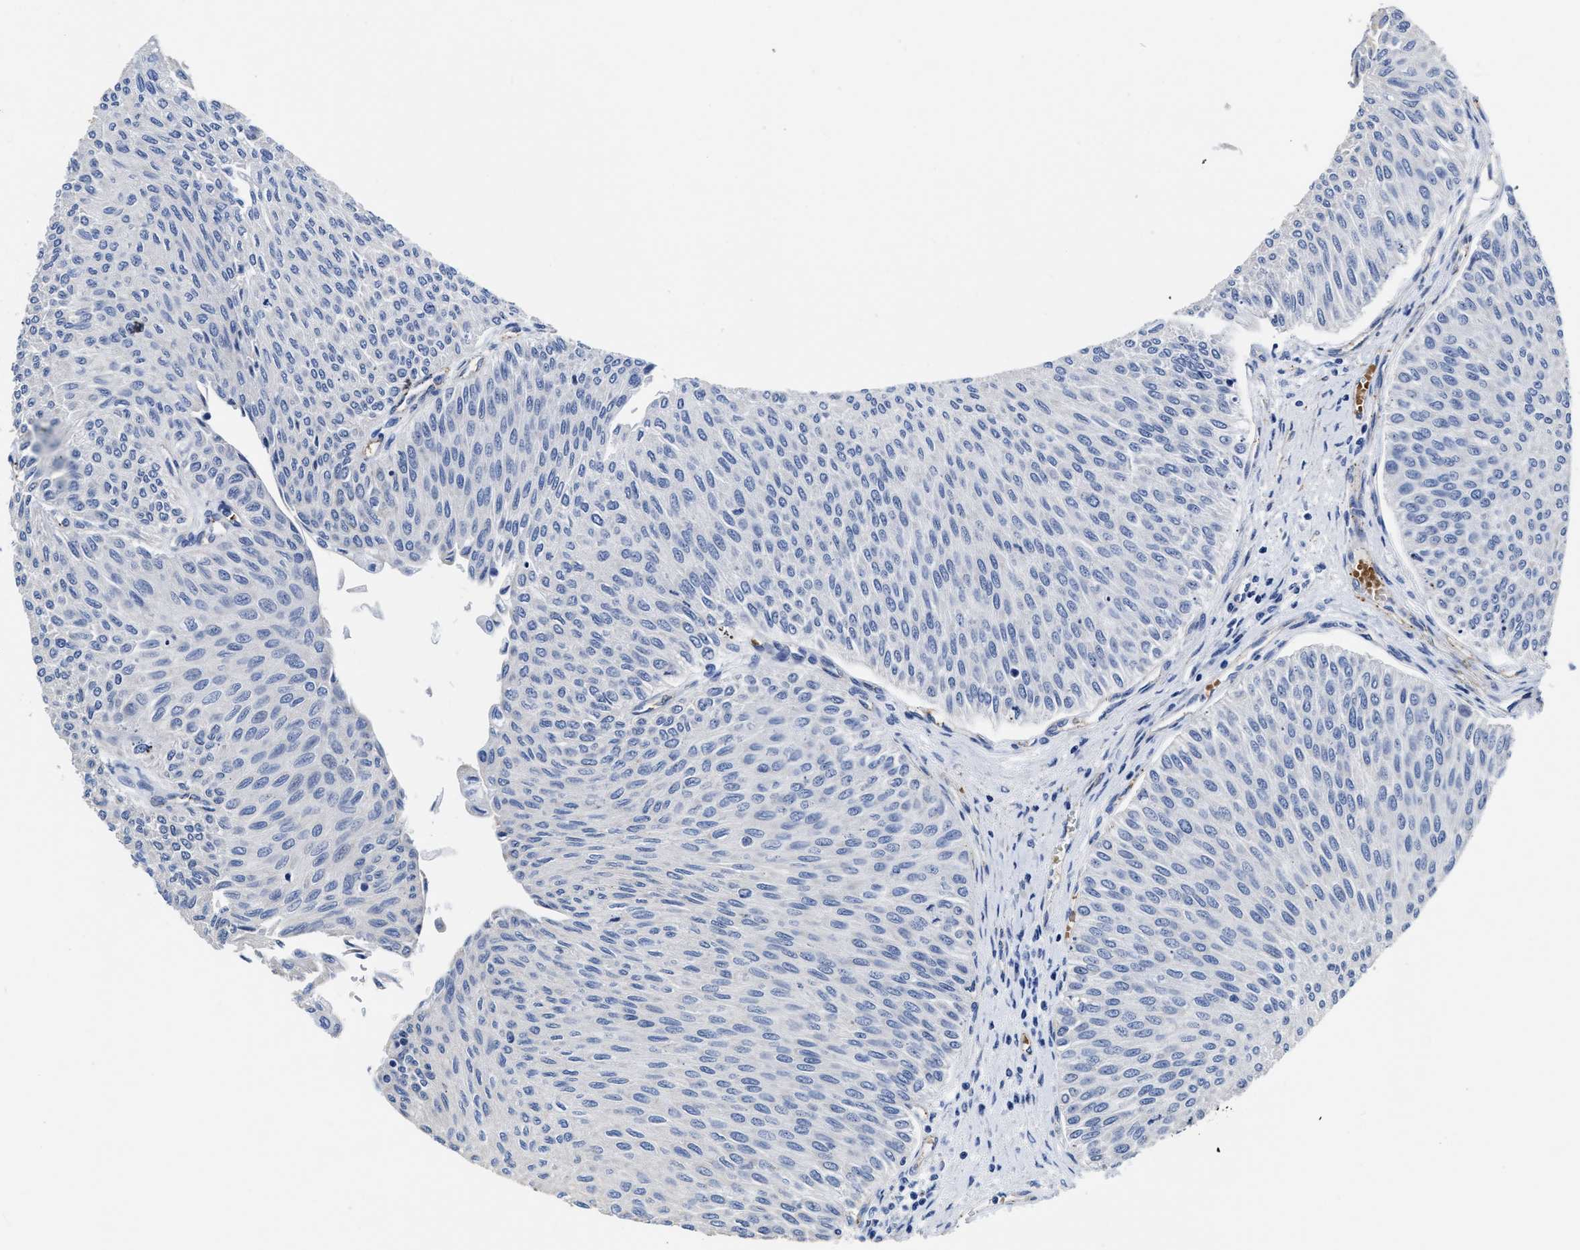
{"staining": {"intensity": "negative", "quantity": "none", "location": "none"}, "tissue": "urothelial cancer", "cell_type": "Tumor cells", "image_type": "cancer", "snomed": [{"axis": "morphology", "description": "Urothelial carcinoma, Low grade"}, {"axis": "topography", "description": "Urinary bladder"}], "caption": "Immunohistochemical staining of urothelial carcinoma (low-grade) demonstrates no significant staining in tumor cells. (DAB (3,3'-diaminobenzidine) immunohistochemistry visualized using brightfield microscopy, high magnification).", "gene": "KCNMB3", "patient": {"sex": "male", "age": 78}}